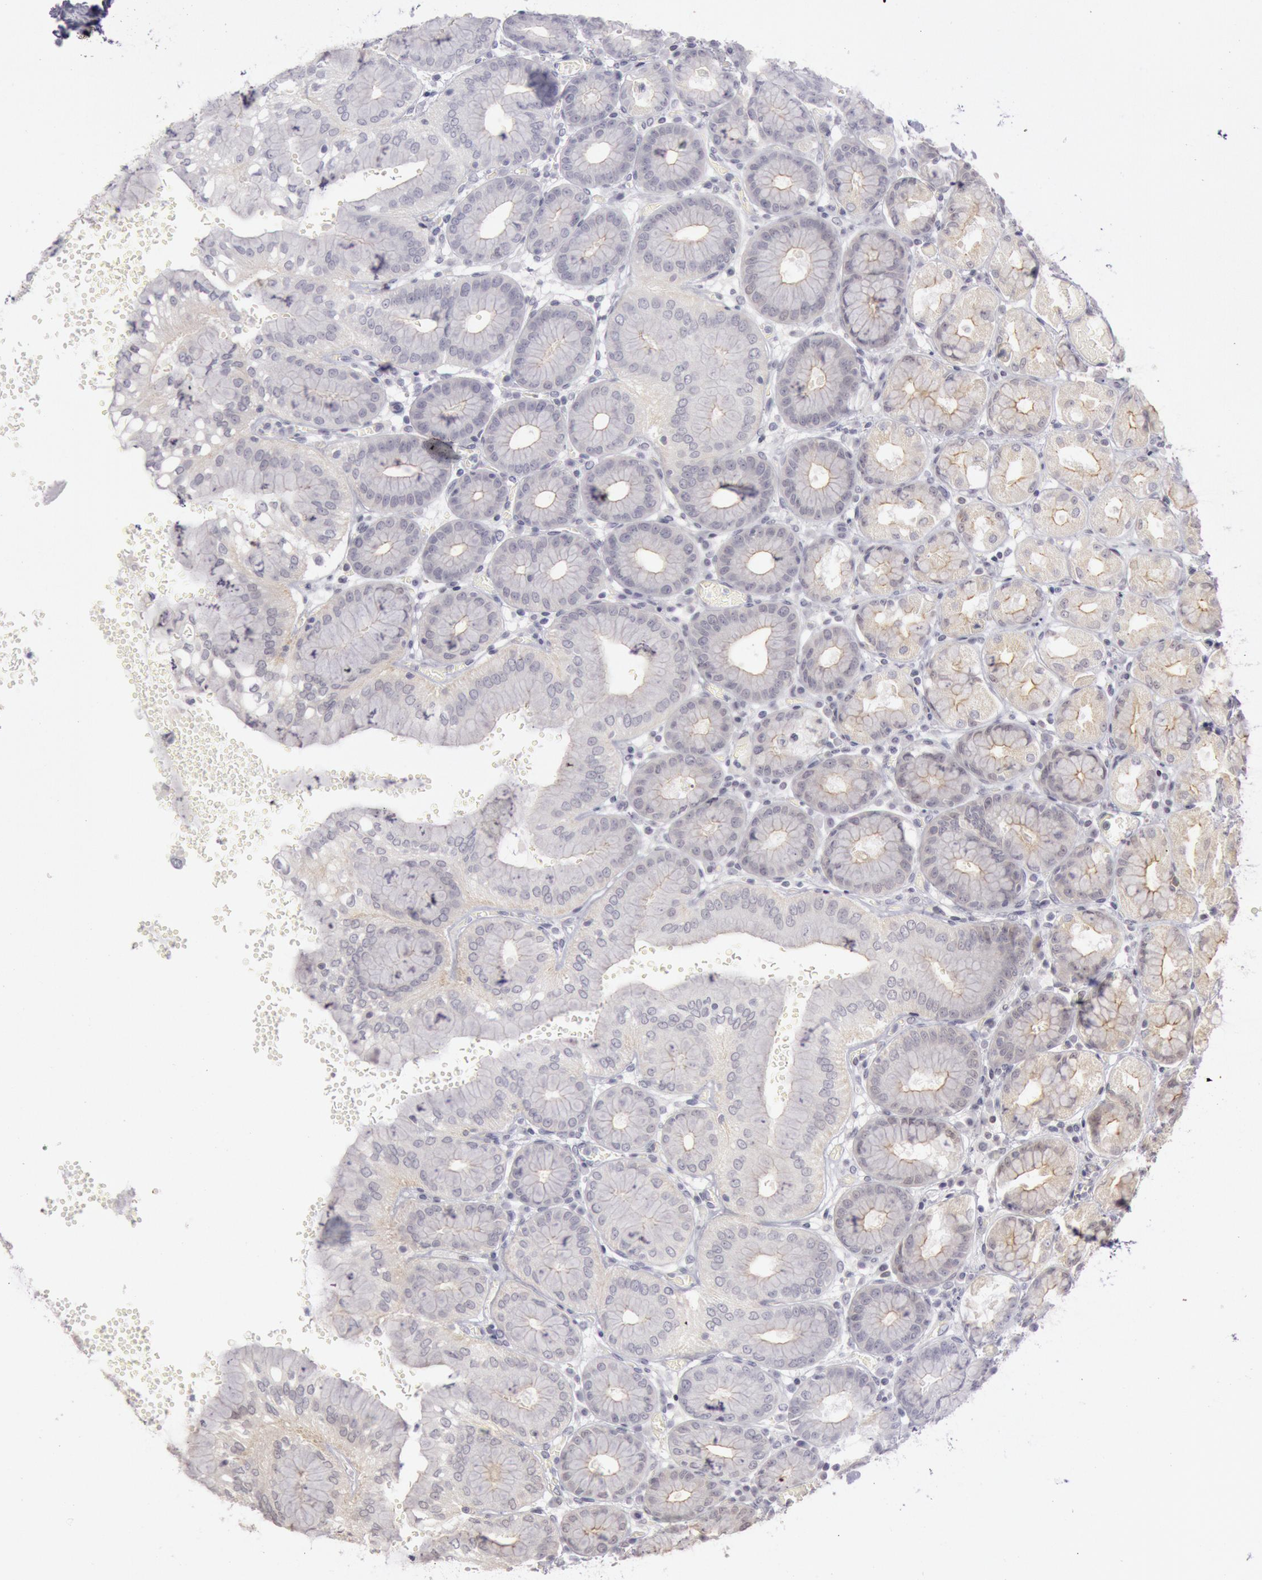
{"staining": {"intensity": "weak", "quantity": "25%-75%", "location": "cytoplasmic/membranous"}, "tissue": "stomach", "cell_type": "Glandular cells", "image_type": "normal", "snomed": [{"axis": "morphology", "description": "Normal tissue, NOS"}, {"axis": "topography", "description": "Stomach, upper"}, {"axis": "topography", "description": "Stomach"}], "caption": "Normal stomach reveals weak cytoplasmic/membranous expression in about 25%-75% of glandular cells.", "gene": "JOSD1", "patient": {"sex": "male", "age": 76}}